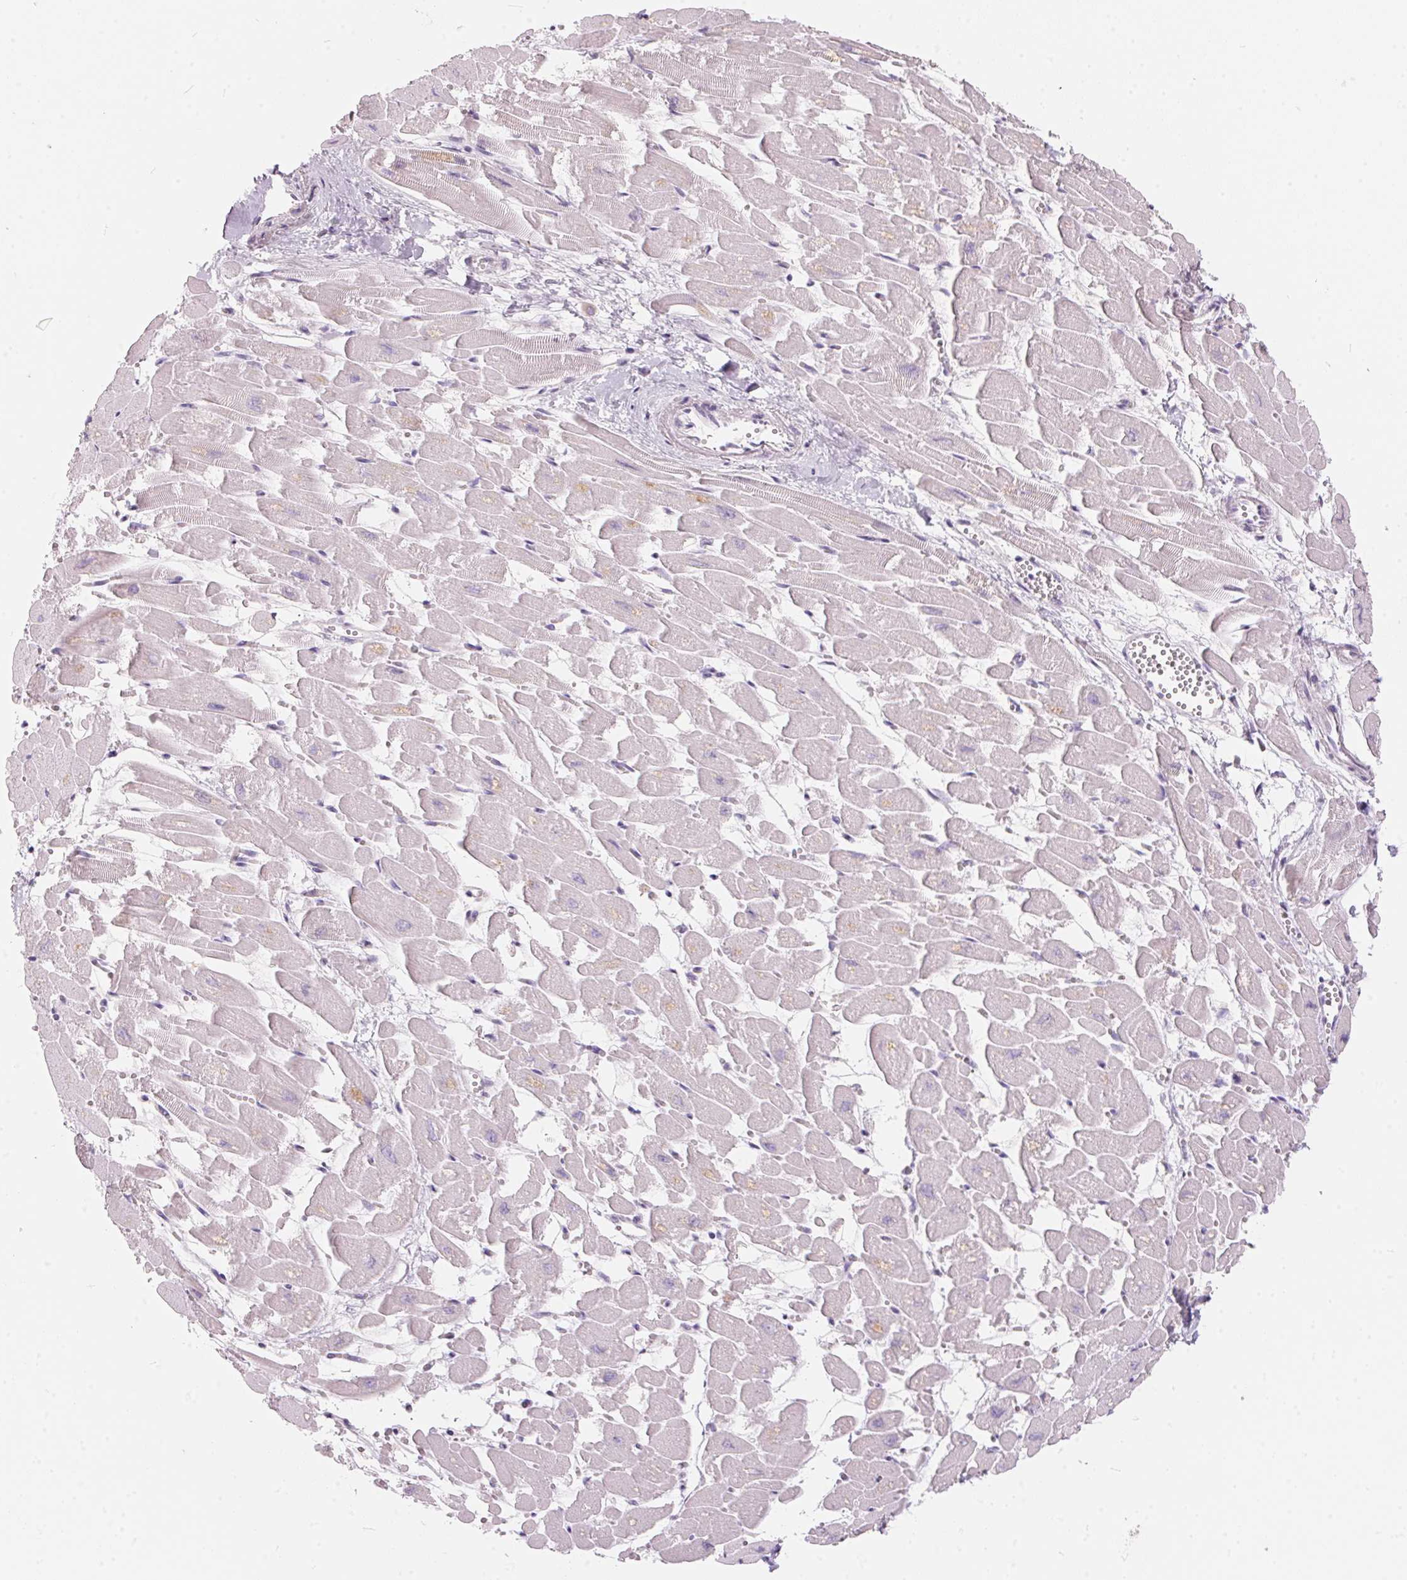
{"staining": {"intensity": "negative", "quantity": "none", "location": "none"}, "tissue": "heart muscle", "cell_type": "Cardiomyocytes", "image_type": "normal", "snomed": [{"axis": "morphology", "description": "Normal tissue, NOS"}, {"axis": "topography", "description": "Heart"}], "caption": "DAB immunohistochemical staining of normal human heart muscle demonstrates no significant staining in cardiomyocytes.", "gene": "SERPINB1", "patient": {"sex": "female", "age": 52}}